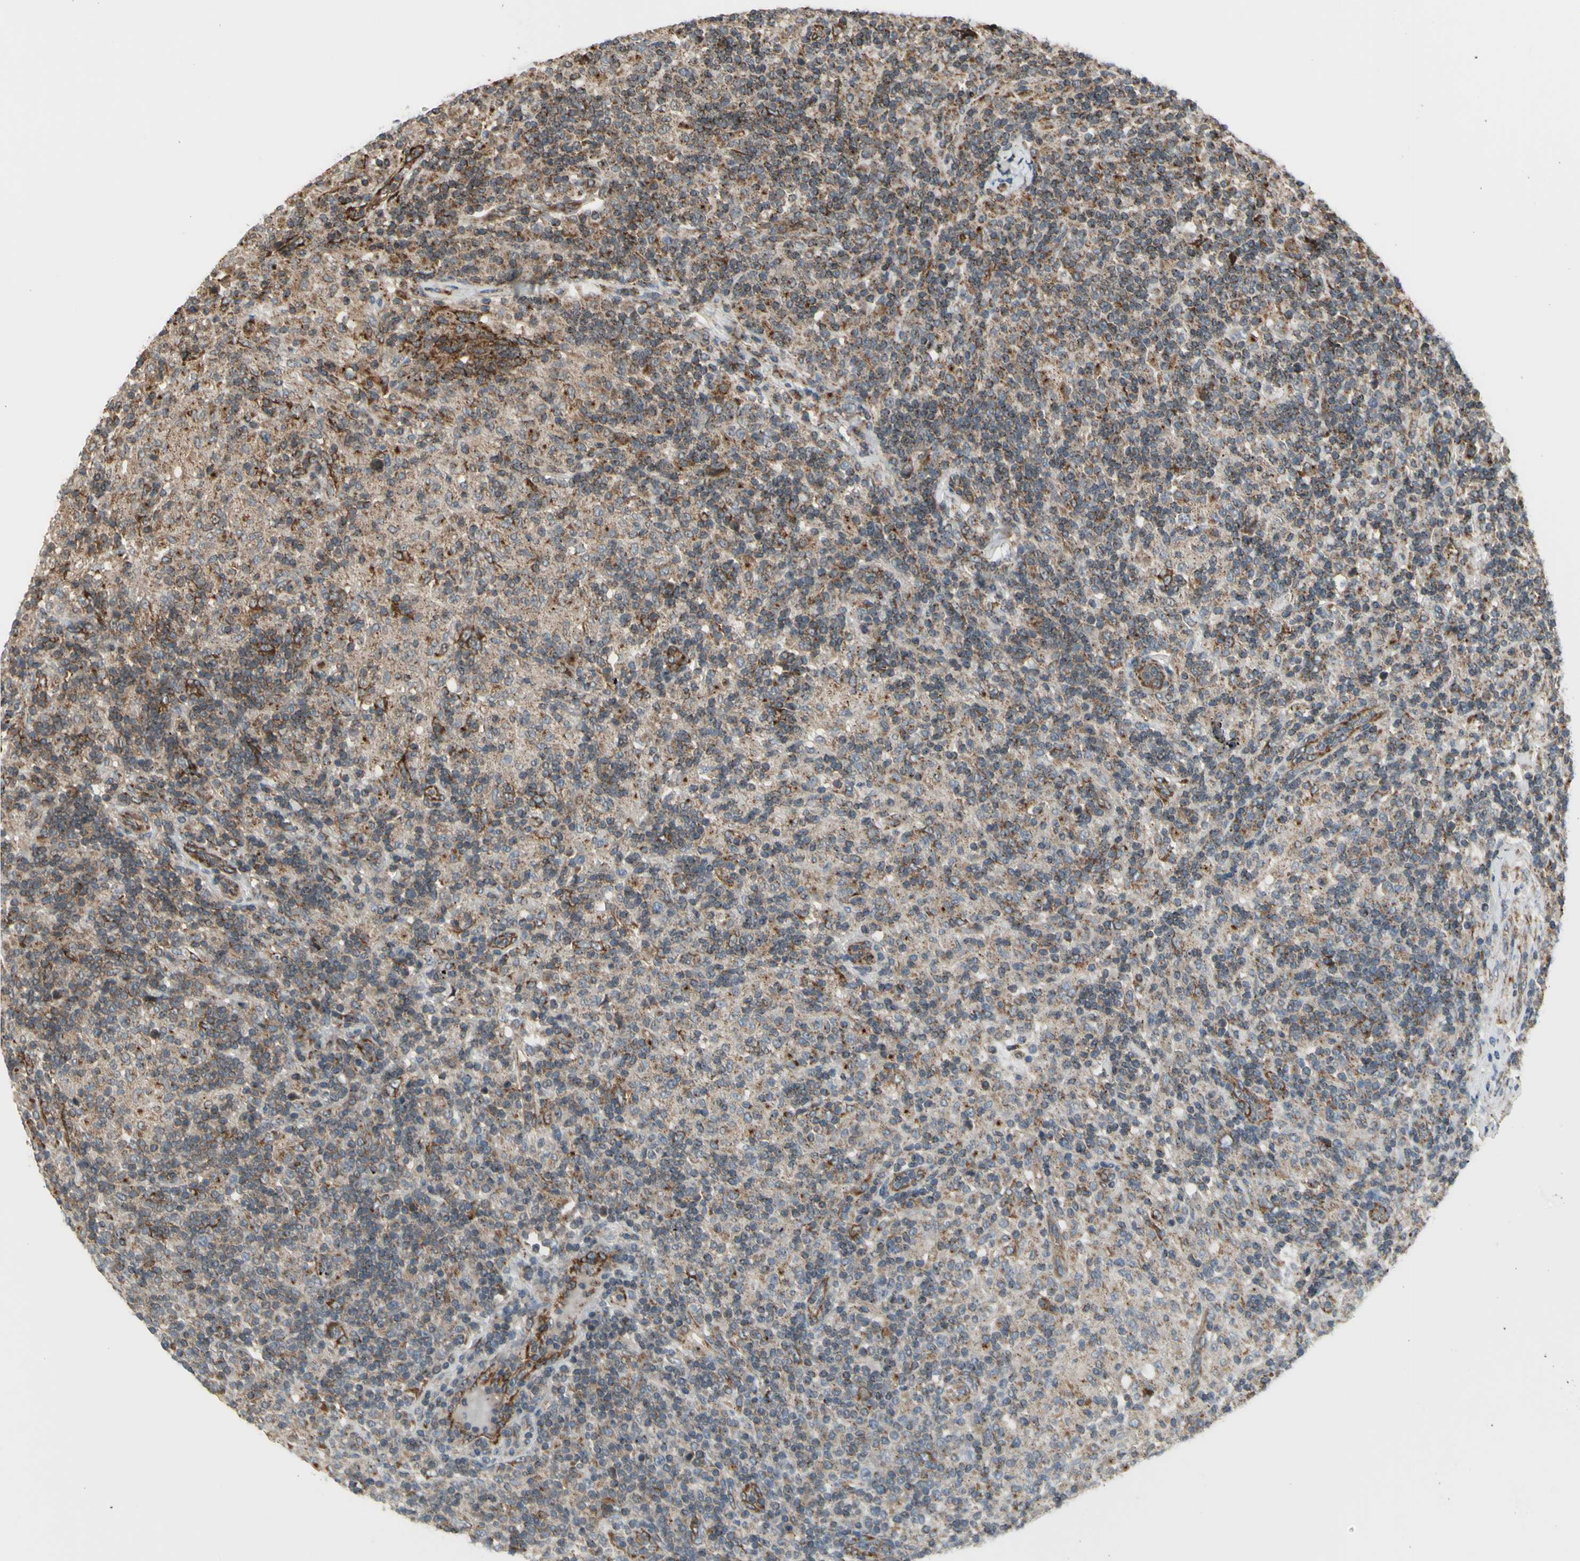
{"staining": {"intensity": "weak", "quantity": ">75%", "location": "cytoplasmic/membranous"}, "tissue": "lymphoma", "cell_type": "Tumor cells", "image_type": "cancer", "snomed": [{"axis": "morphology", "description": "Hodgkin's disease, NOS"}, {"axis": "topography", "description": "Lymph node"}], "caption": "Lymphoma tissue shows weak cytoplasmic/membranous expression in about >75% of tumor cells (Brightfield microscopy of DAB IHC at high magnification).", "gene": "SLC39A9", "patient": {"sex": "male", "age": 70}}